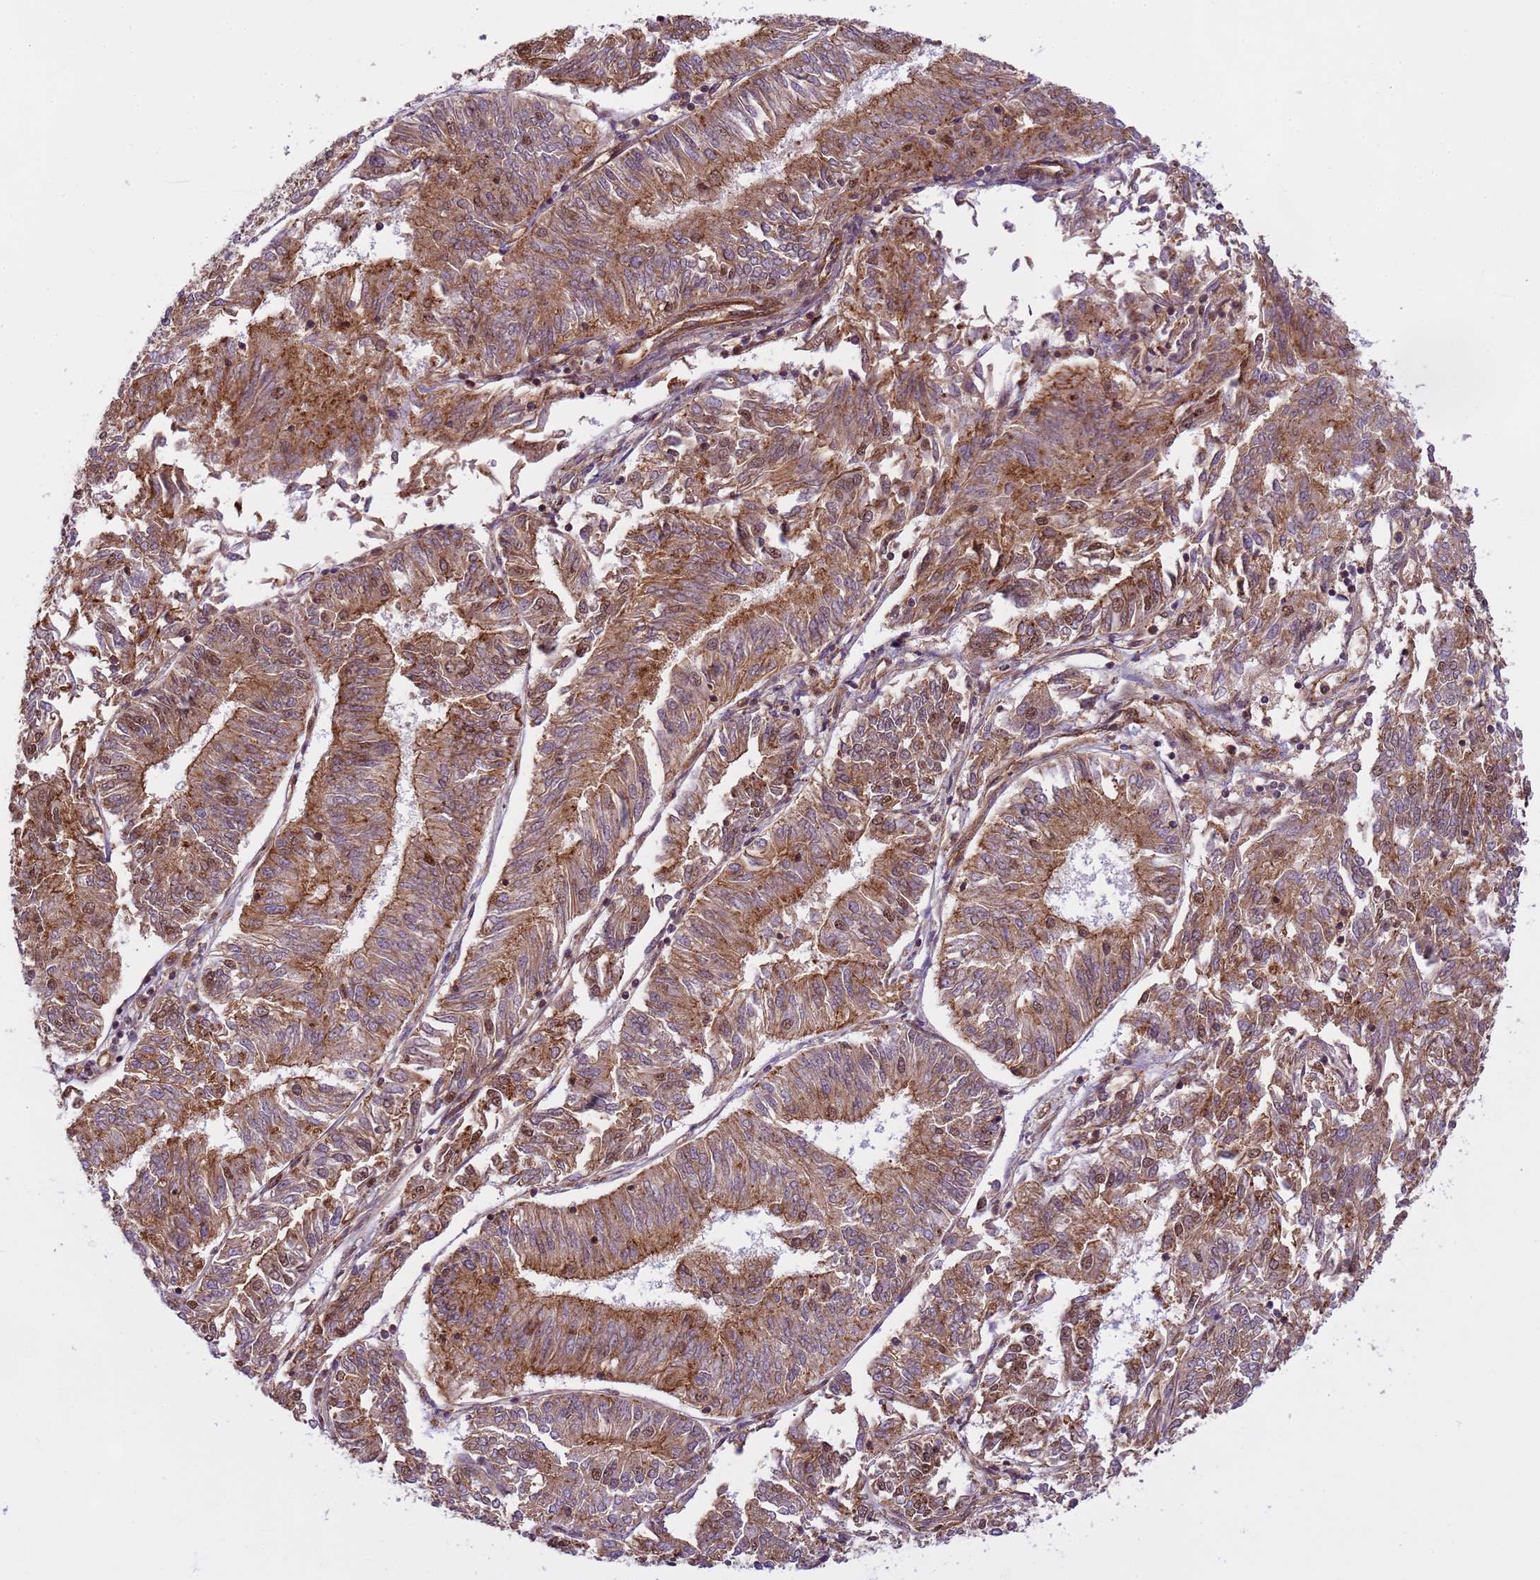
{"staining": {"intensity": "moderate", "quantity": ">75%", "location": "cytoplasmic/membranous,nuclear"}, "tissue": "endometrial cancer", "cell_type": "Tumor cells", "image_type": "cancer", "snomed": [{"axis": "morphology", "description": "Adenocarcinoma, NOS"}, {"axis": "topography", "description": "Endometrium"}], "caption": "This histopathology image exhibits endometrial cancer (adenocarcinoma) stained with IHC to label a protein in brown. The cytoplasmic/membranous and nuclear of tumor cells show moderate positivity for the protein. Nuclei are counter-stained blue.", "gene": "EMC2", "patient": {"sex": "female", "age": 58}}